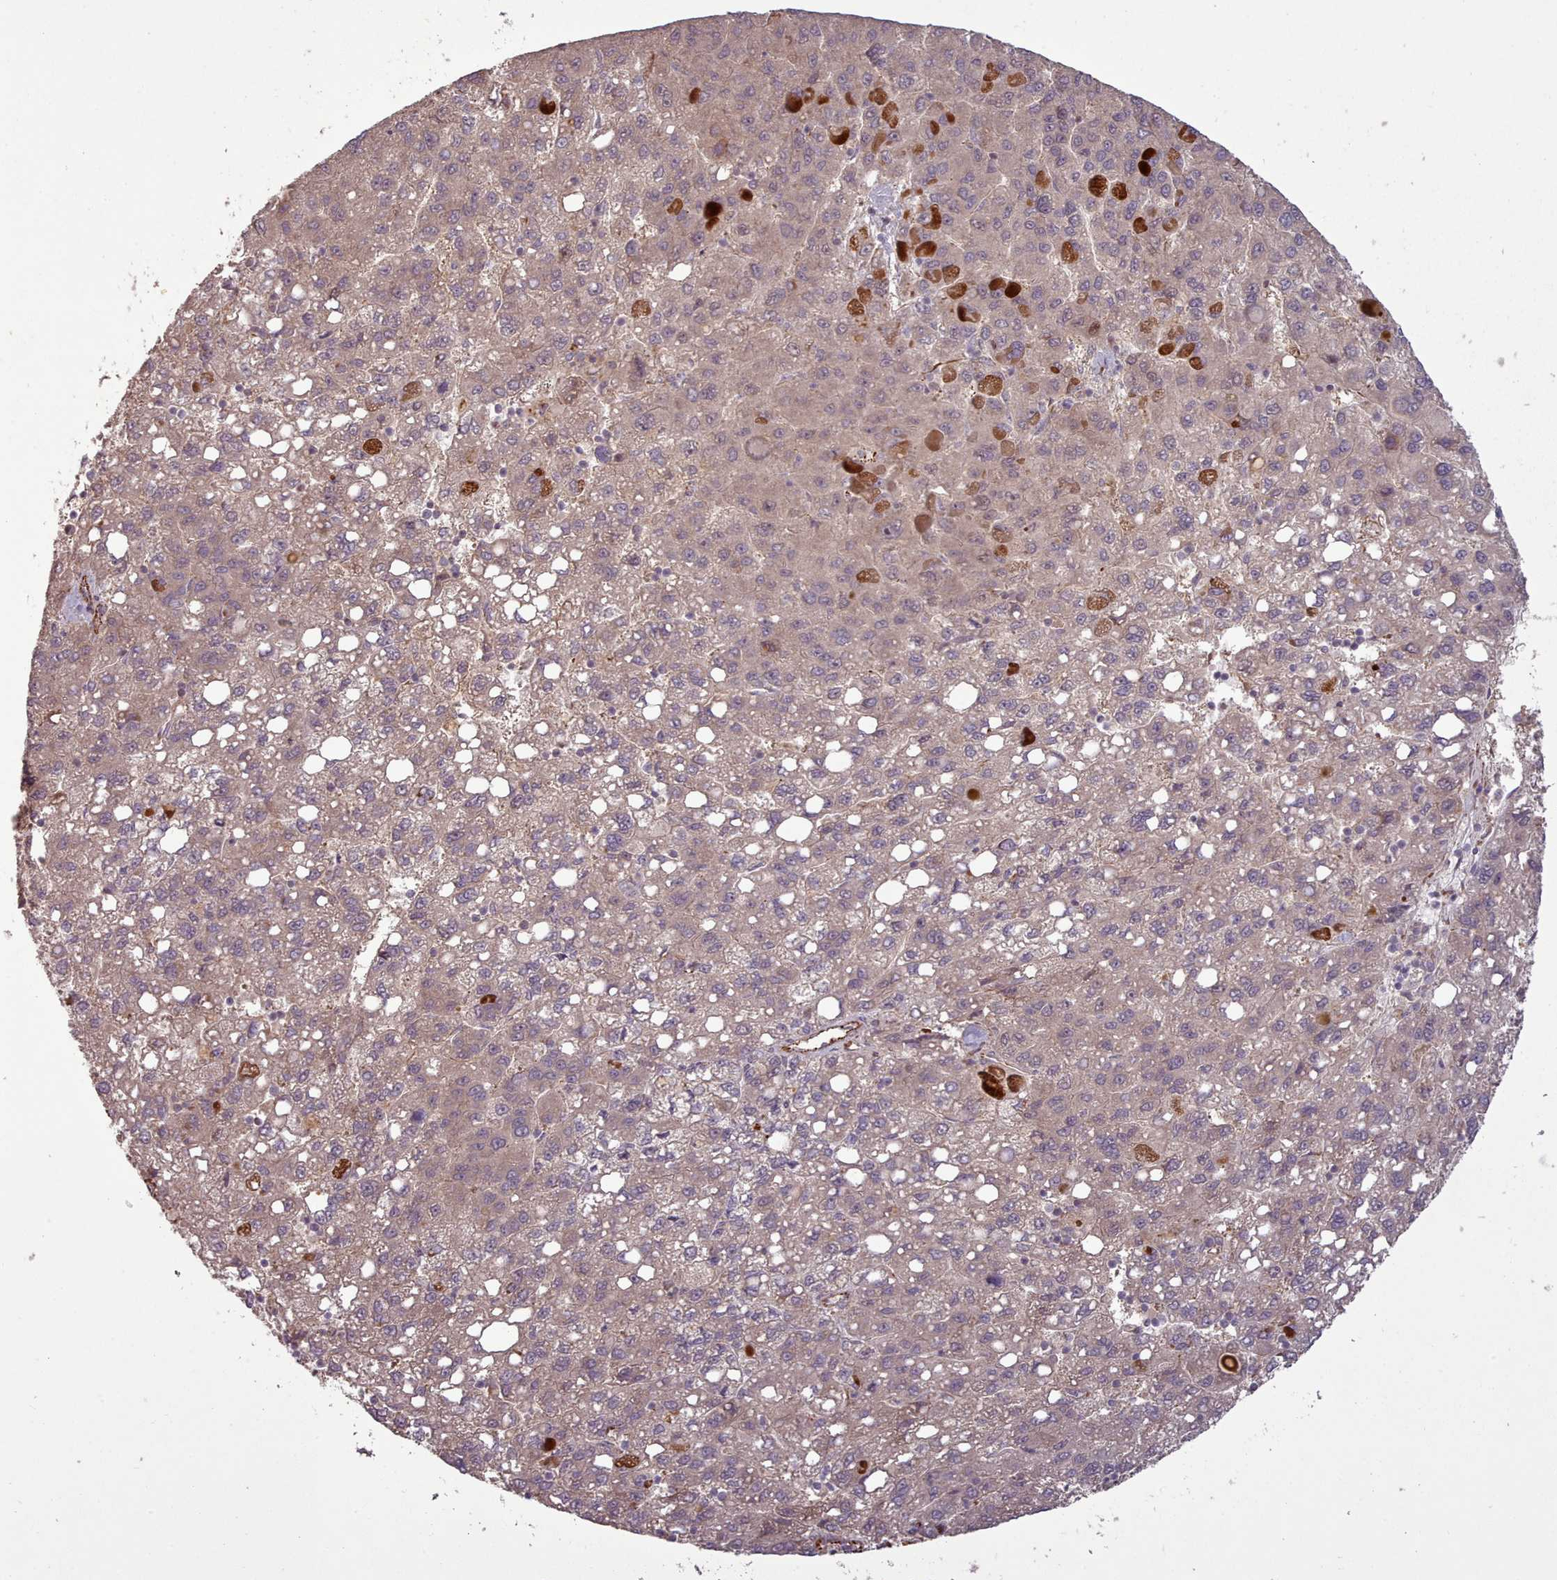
{"staining": {"intensity": "moderate", "quantity": ">75%", "location": "cytoplasmic/membranous"}, "tissue": "liver cancer", "cell_type": "Tumor cells", "image_type": "cancer", "snomed": [{"axis": "morphology", "description": "Carcinoma, Hepatocellular, NOS"}, {"axis": "topography", "description": "Liver"}], "caption": "Hepatocellular carcinoma (liver) stained for a protein shows moderate cytoplasmic/membranous positivity in tumor cells.", "gene": "GBGT1", "patient": {"sex": "female", "age": 82}}